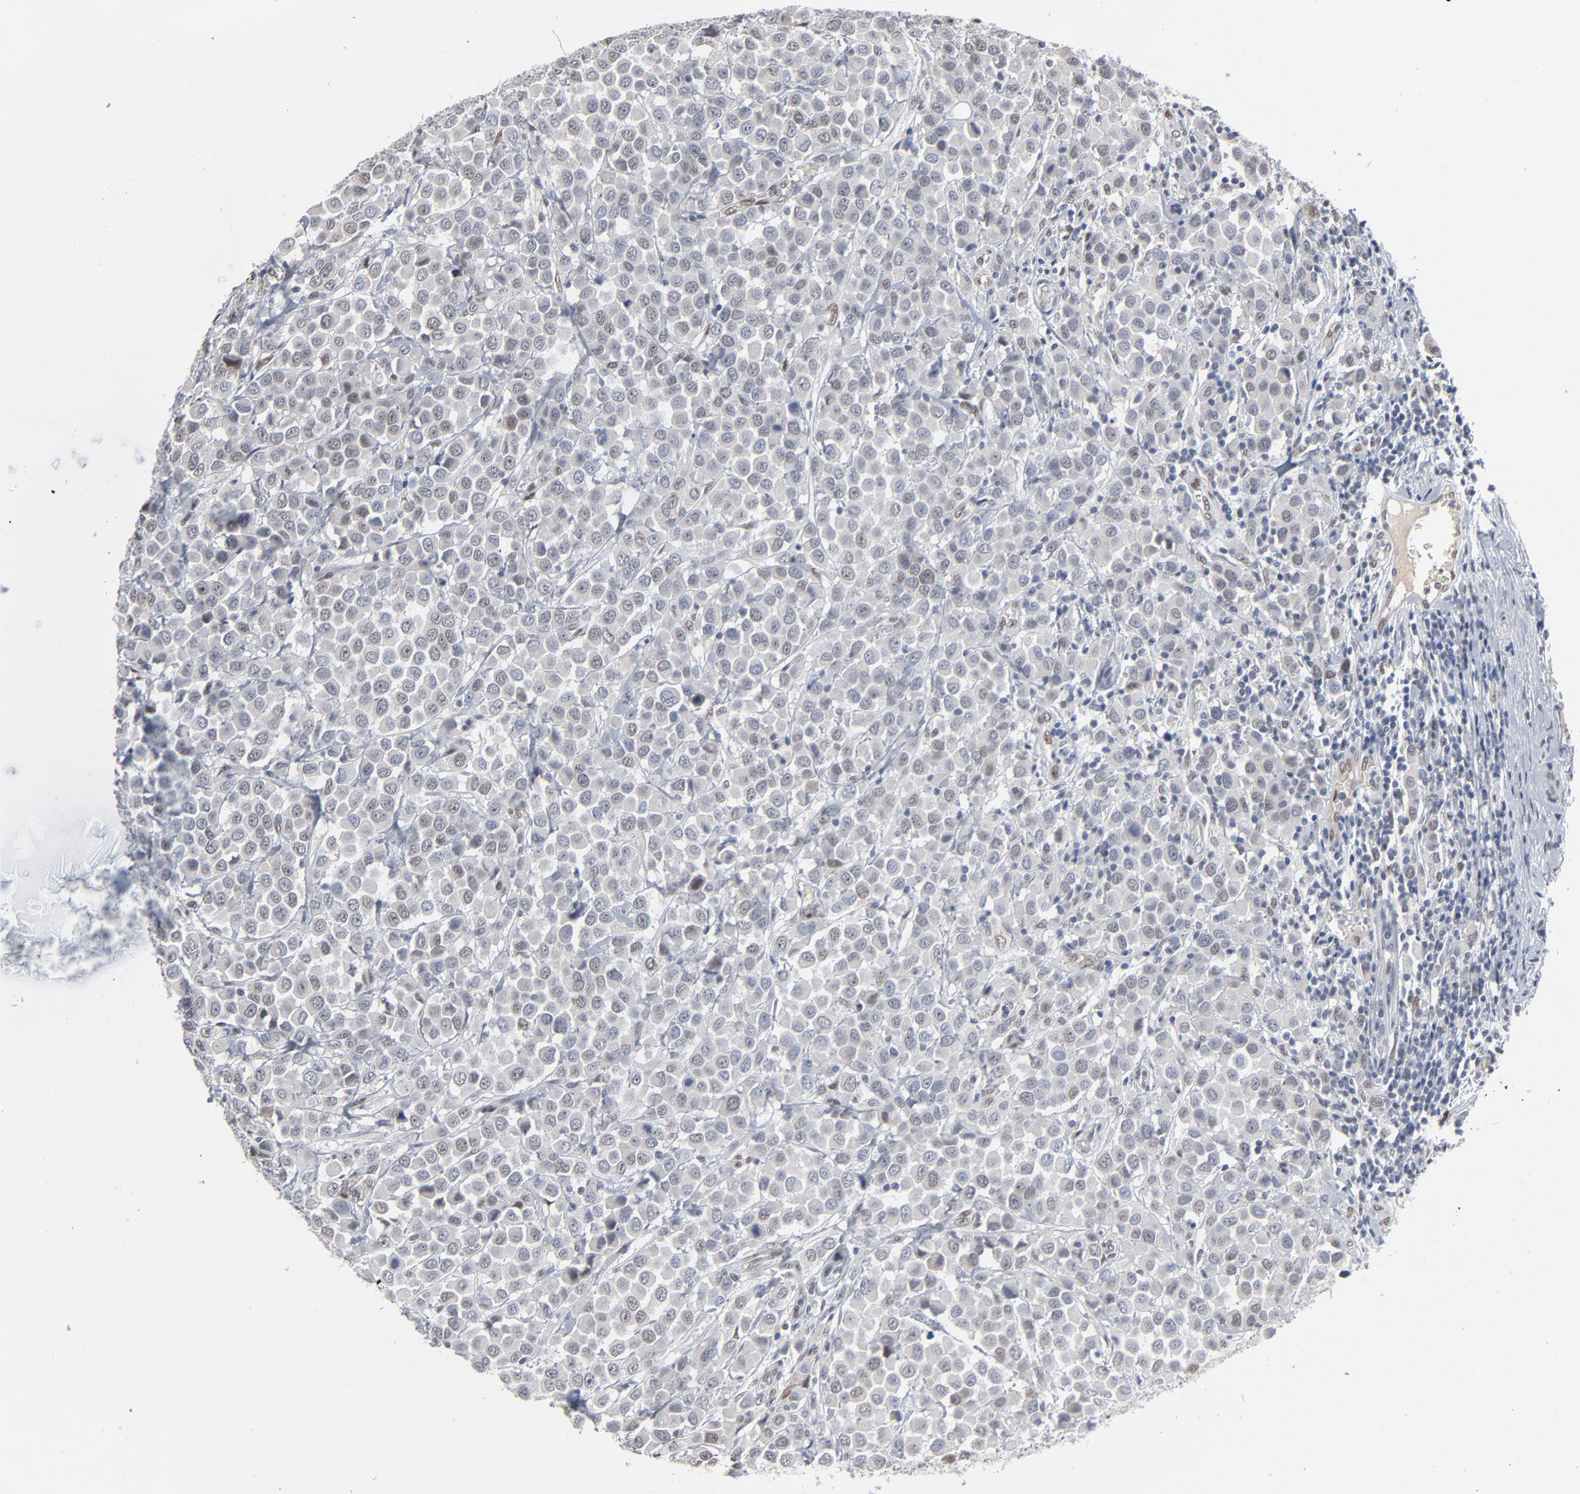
{"staining": {"intensity": "negative", "quantity": "none", "location": "none"}, "tissue": "breast cancer", "cell_type": "Tumor cells", "image_type": "cancer", "snomed": [{"axis": "morphology", "description": "Duct carcinoma"}, {"axis": "topography", "description": "Breast"}], "caption": "Breast cancer stained for a protein using immunohistochemistry demonstrates no expression tumor cells.", "gene": "ATF7", "patient": {"sex": "female", "age": 61}}